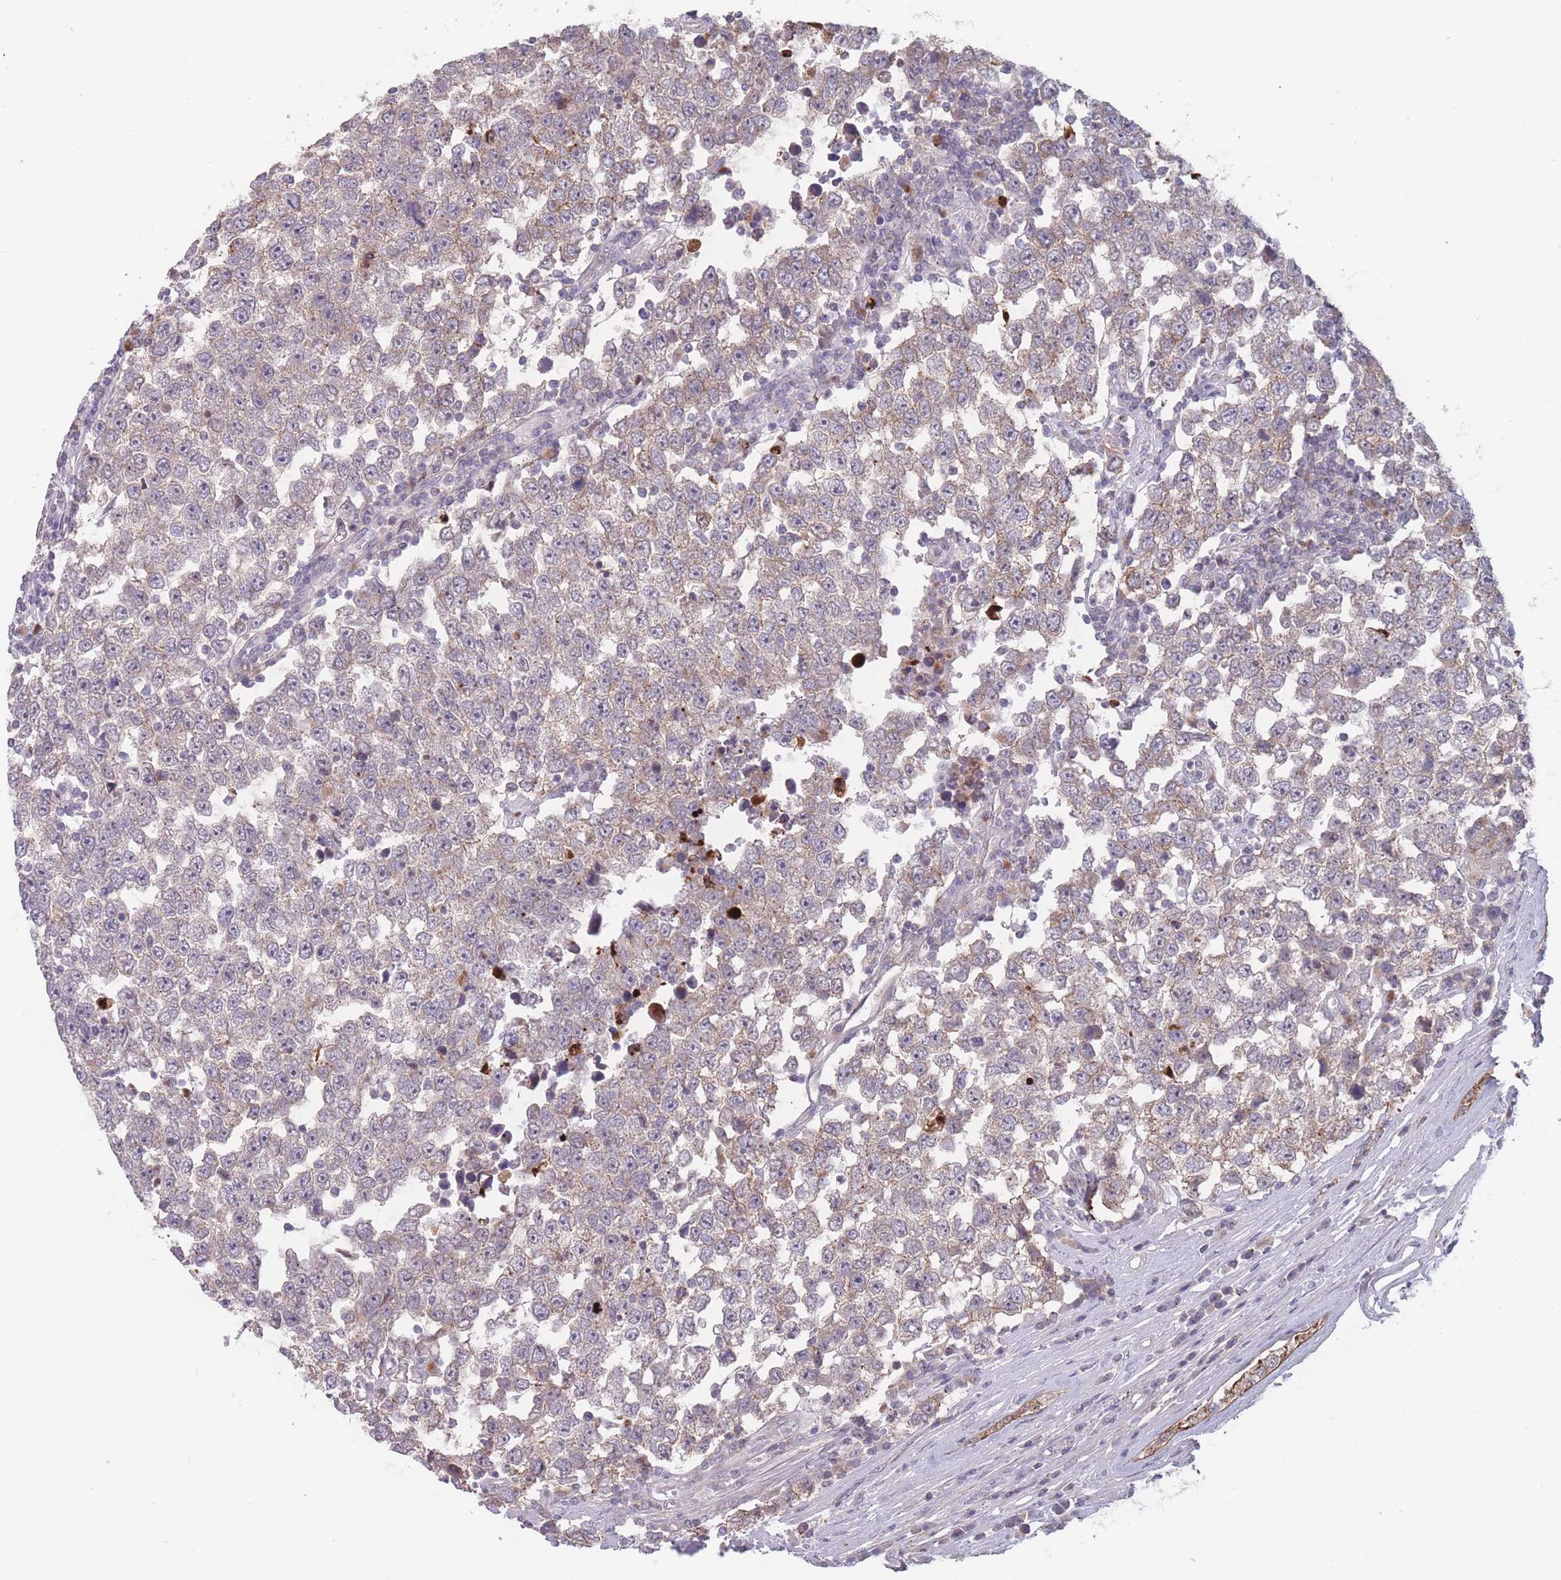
{"staining": {"intensity": "weak", "quantity": "<25%", "location": "cytoplasmic/membranous"}, "tissue": "testis cancer", "cell_type": "Tumor cells", "image_type": "cancer", "snomed": [{"axis": "morphology", "description": "Seminoma, NOS"}, {"axis": "morphology", "description": "Carcinoma, Embryonal, NOS"}, {"axis": "topography", "description": "Testis"}], "caption": "Tumor cells show no significant staining in testis embryonal carcinoma.", "gene": "TMEM232", "patient": {"sex": "male", "age": 28}}